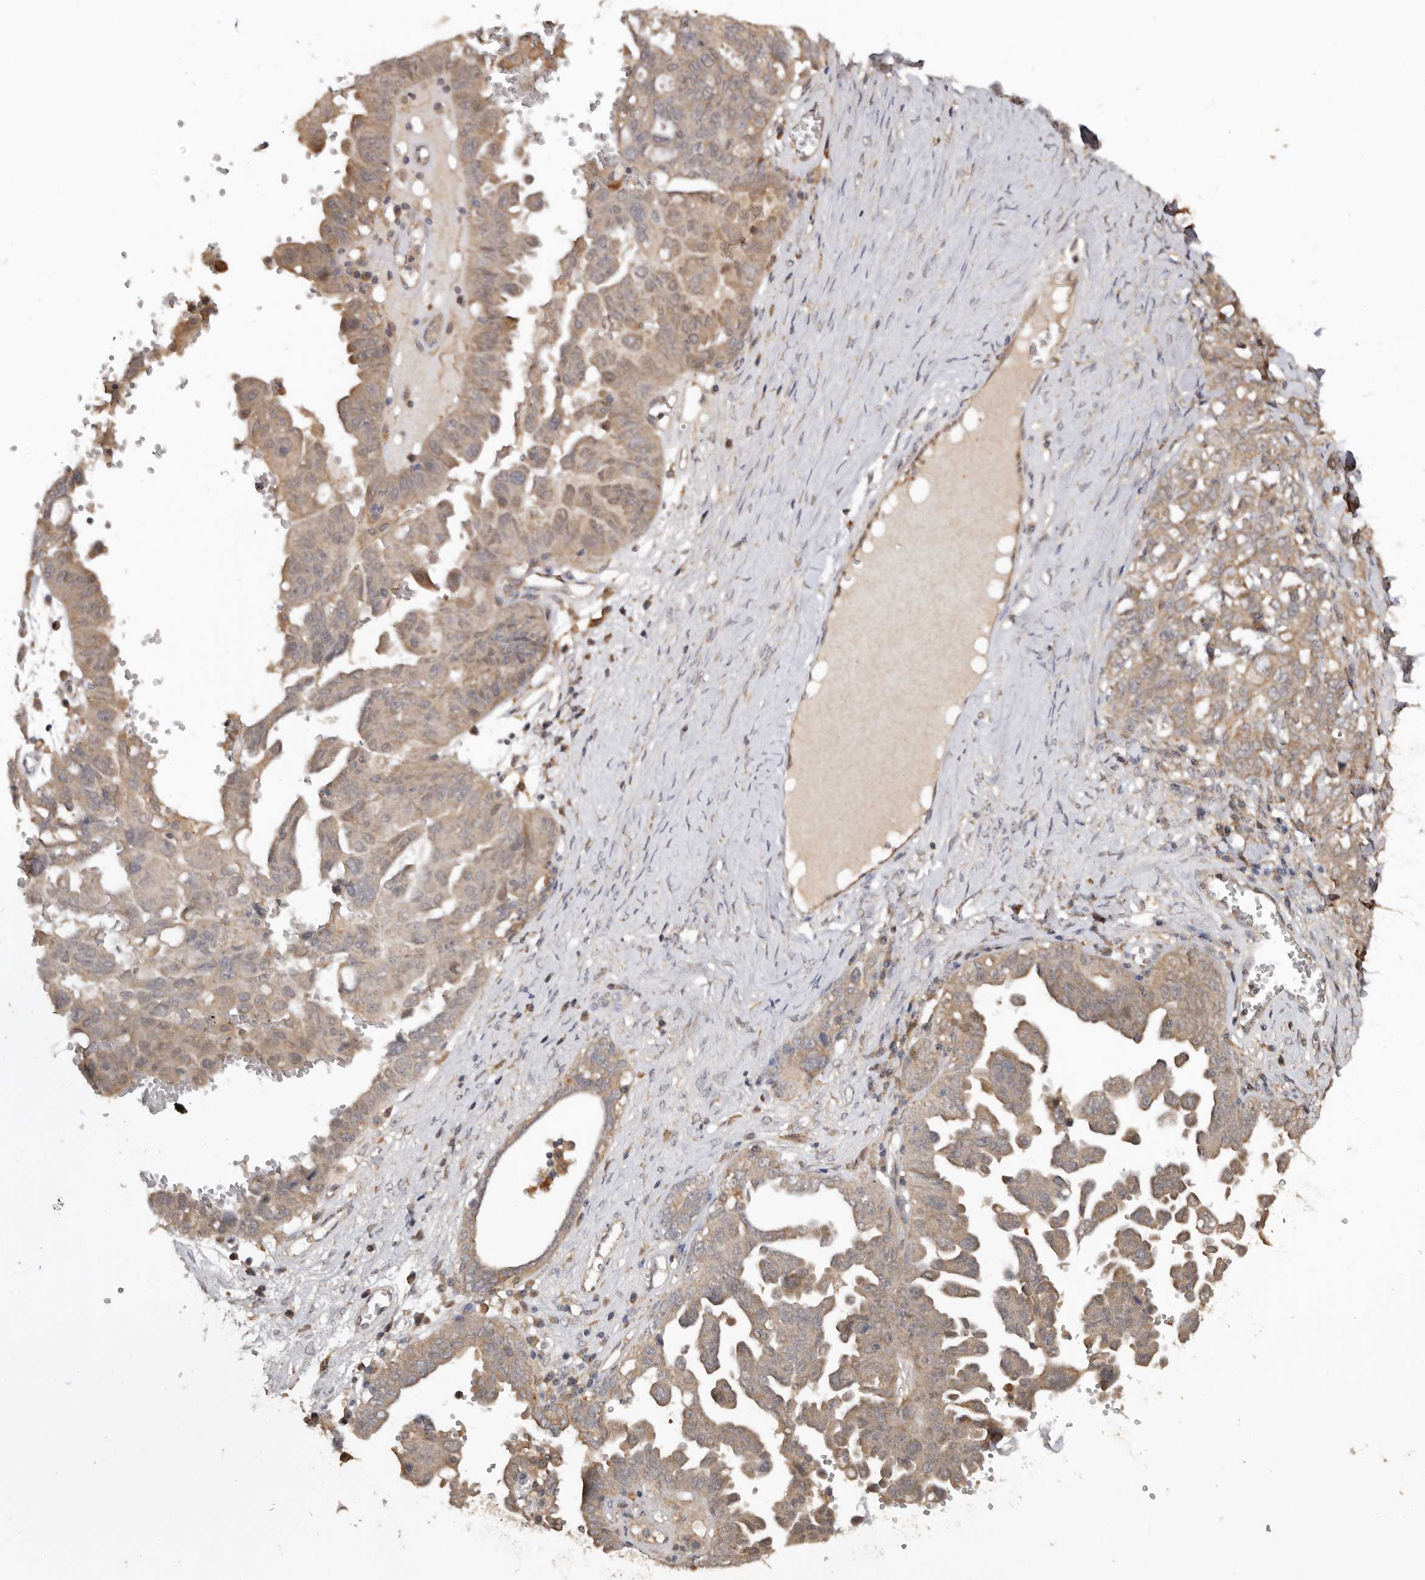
{"staining": {"intensity": "moderate", "quantity": ">75%", "location": "cytoplasmic/membranous"}, "tissue": "ovarian cancer", "cell_type": "Tumor cells", "image_type": "cancer", "snomed": [{"axis": "morphology", "description": "Carcinoma, endometroid"}, {"axis": "topography", "description": "Ovary"}], "caption": "IHC (DAB) staining of human ovarian endometroid carcinoma shows moderate cytoplasmic/membranous protein staining in approximately >75% of tumor cells.", "gene": "RSPO2", "patient": {"sex": "female", "age": 62}}